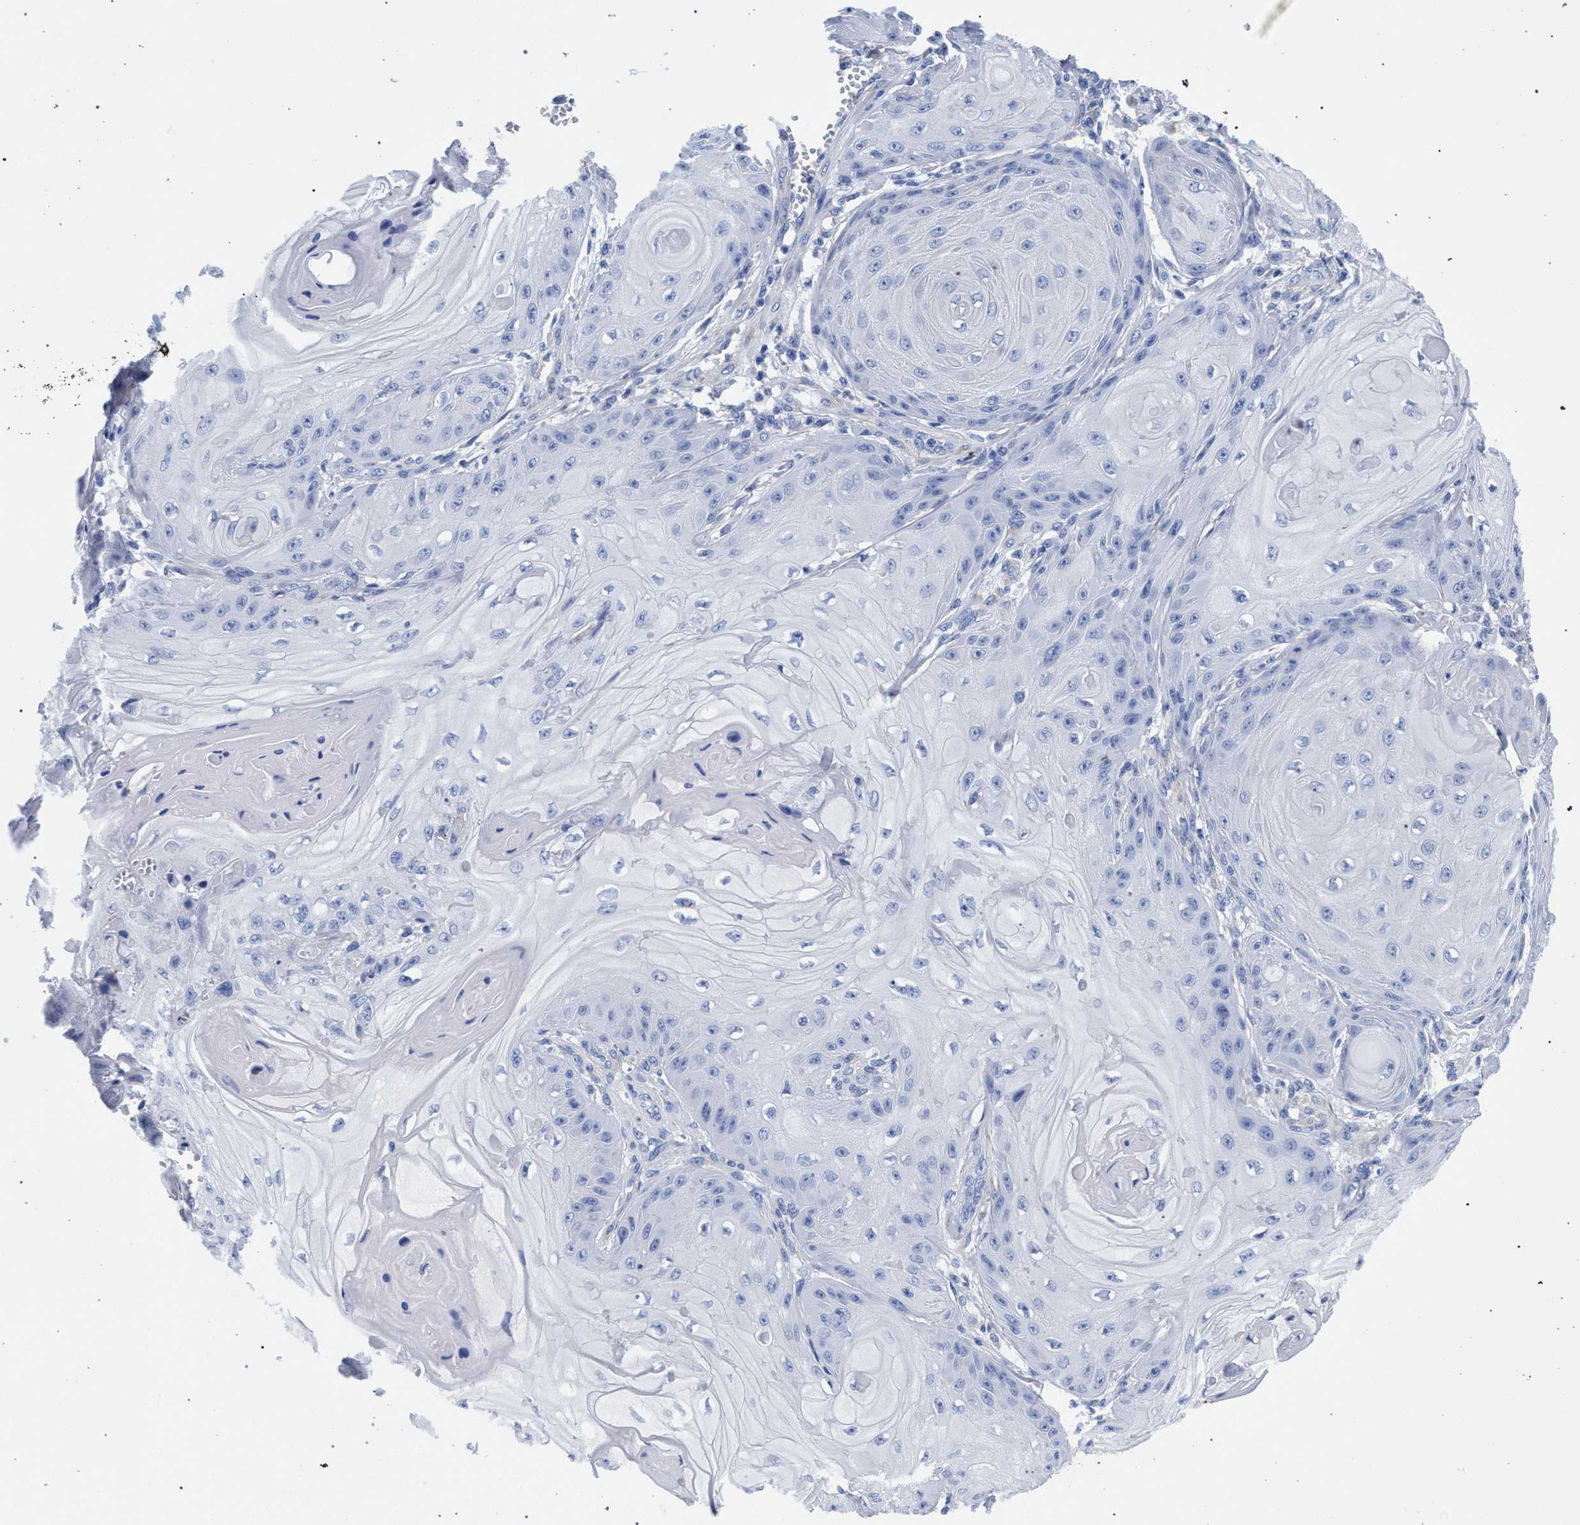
{"staining": {"intensity": "negative", "quantity": "none", "location": "none"}, "tissue": "skin cancer", "cell_type": "Tumor cells", "image_type": "cancer", "snomed": [{"axis": "morphology", "description": "Squamous cell carcinoma, NOS"}, {"axis": "topography", "description": "Skin"}], "caption": "Skin squamous cell carcinoma was stained to show a protein in brown. There is no significant positivity in tumor cells.", "gene": "AKAP4", "patient": {"sex": "male", "age": 74}}